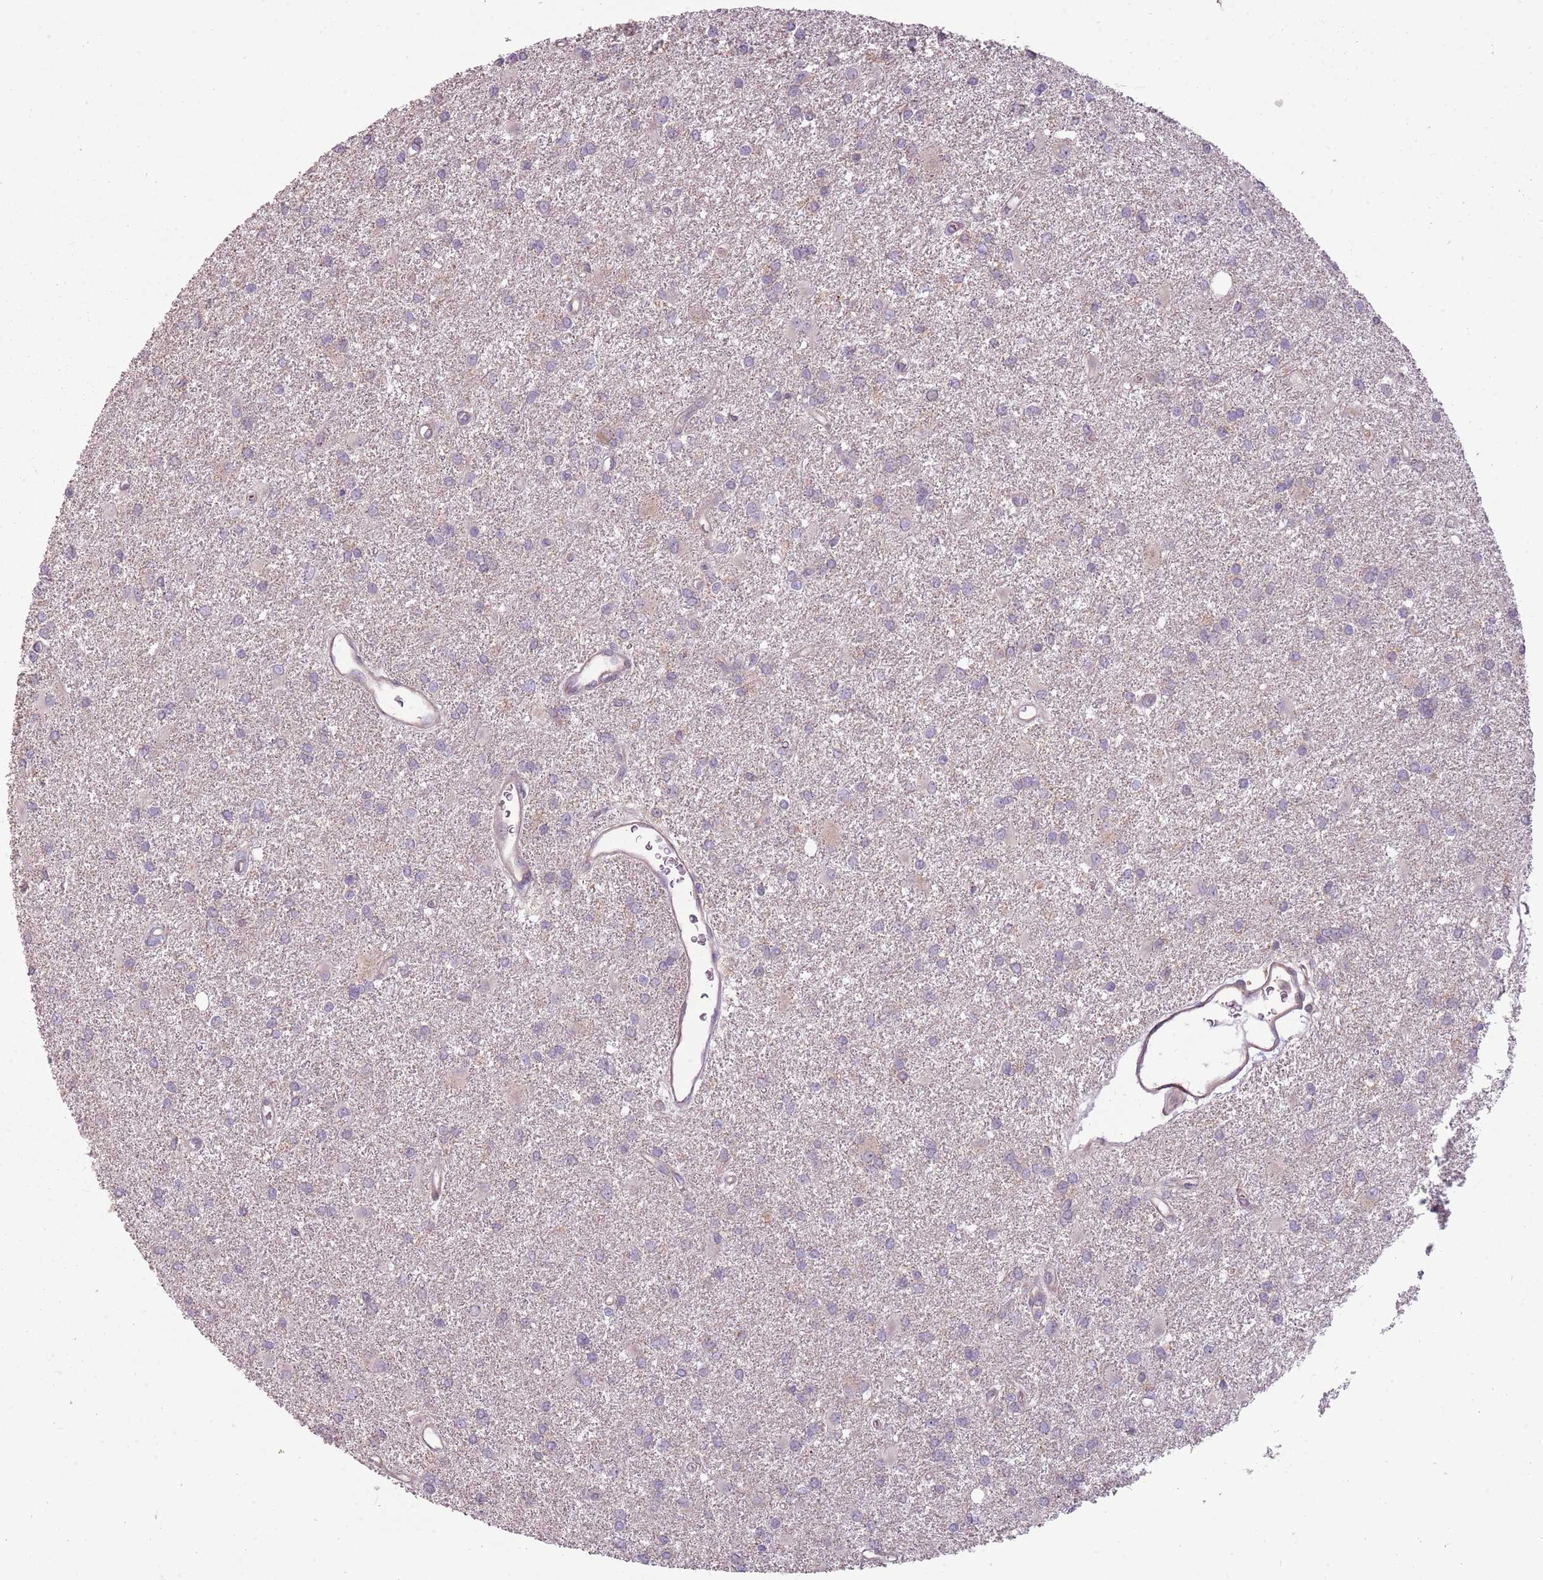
{"staining": {"intensity": "negative", "quantity": "none", "location": "none"}, "tissue": "glioma", "cell_type": "Tumor cells", "image_type": "cancer", "snomed": [{"axis": "morphology", "description": "Glioma, malignant, High grade"}, {"axis": "topography", "description": "Brain"}], "caption": "Human glioma stained for a protein using IHC shows no positivity in tumor cells.", "gene": "RPL21", "patient": {"sex": "female", "age": 50}}